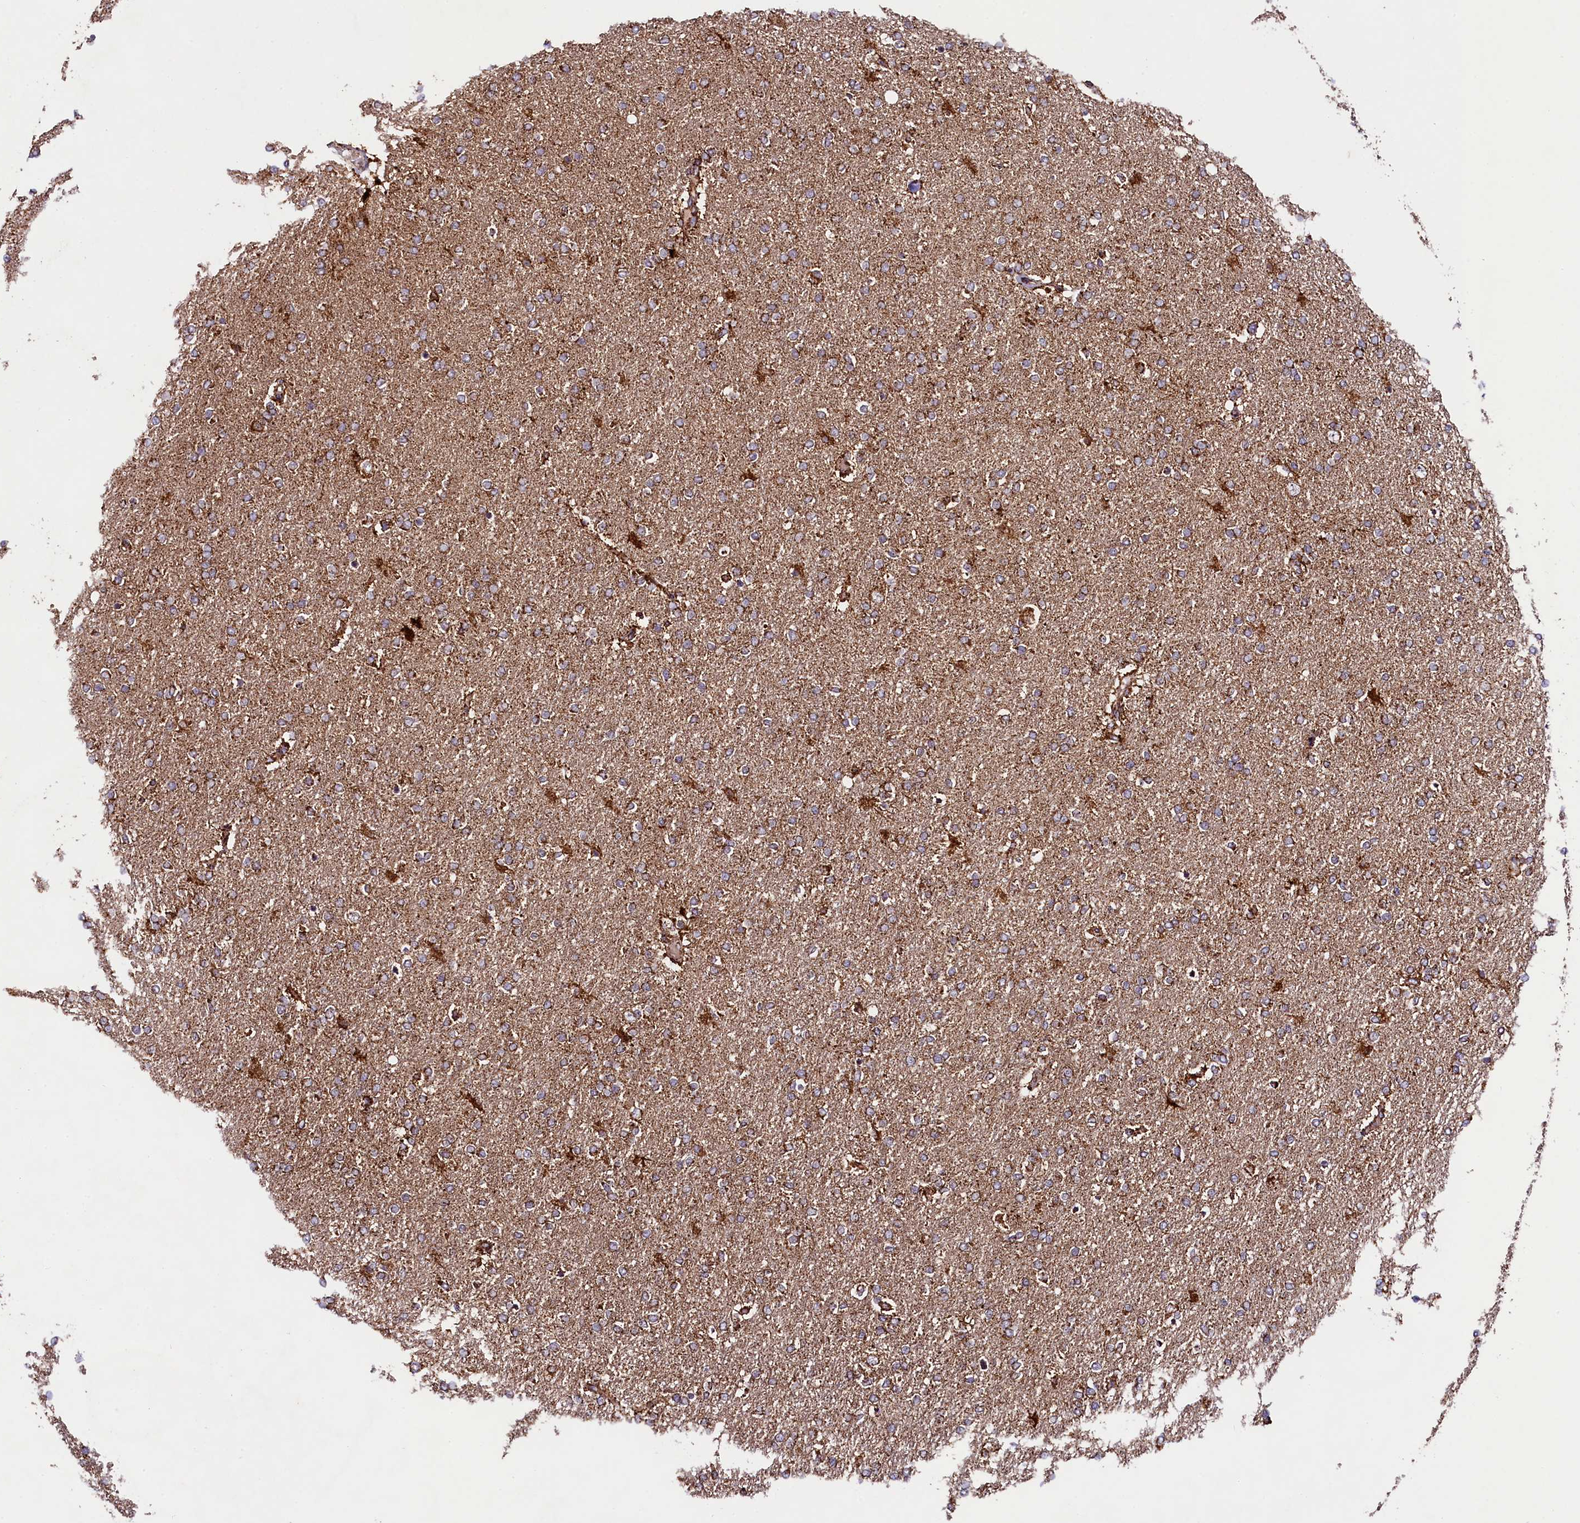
{"staining": {"intensity": "moderate", "quantity": ">75%", "location": "cytoplasmic/membranous"}, "tissue": "glioma", "cell_type": "Tumor cells", "image_type": "cancer", "snomed": [{"axis": "morphology", "description": "Glioma, malignant, High grade"}, {"axis": "topography", "description": "Brain"}], "caption": "A medium amount of moderate cytoplasmic/membranous expression is identified in about >75% of tumor cells in high-grade glioma (malignant) tissue.", "gene": "CLYBL", "patient": {"sex": "male", "age": 72}}